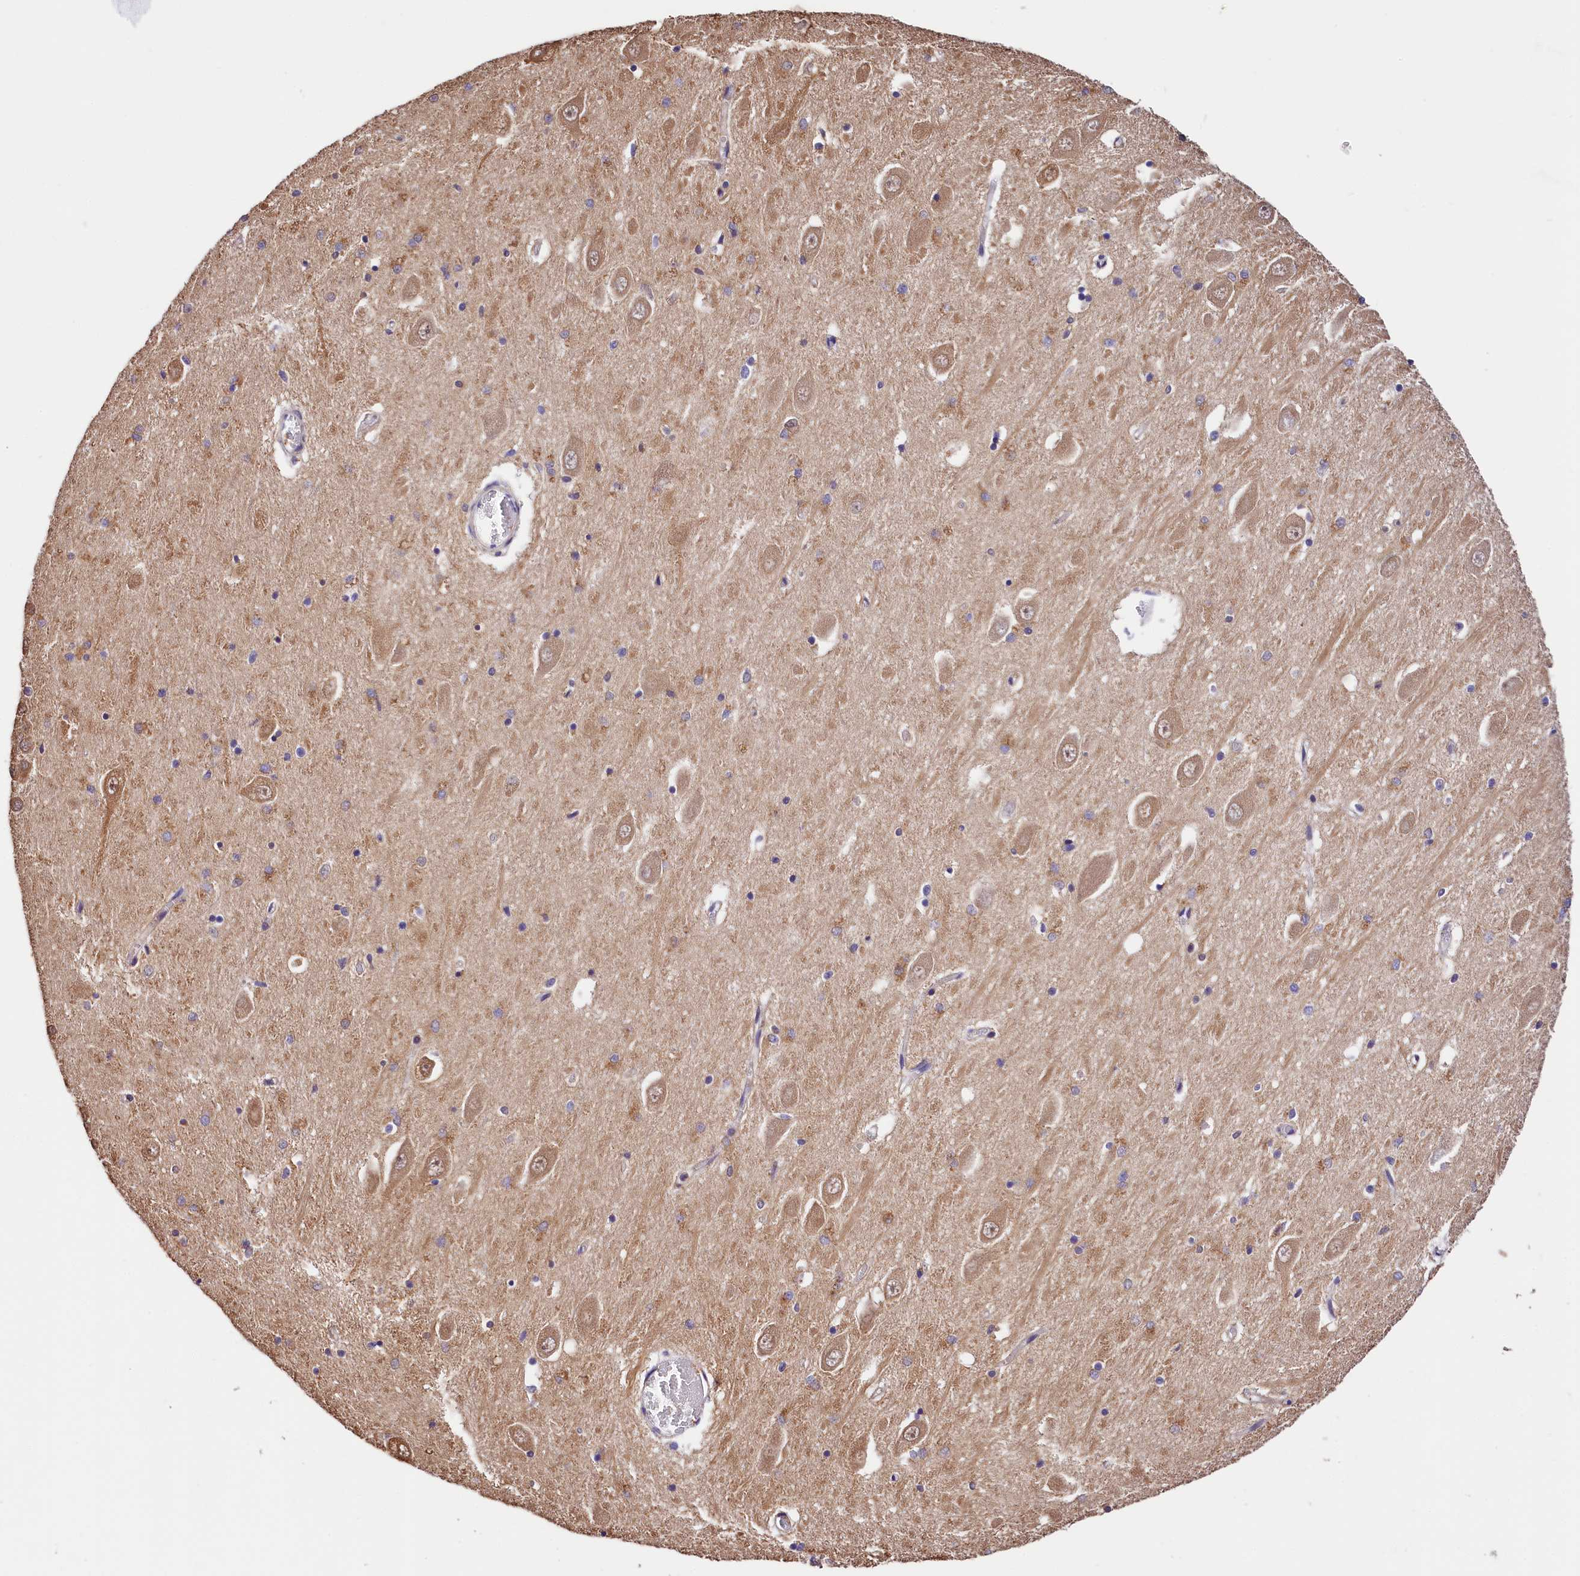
{"staining": {"intensity": "weak", "quantity": "<25%", "location": "cytoplasmic/membranous"}, "tissue": "hippocampus", "cell_type": "Glial cells", "image_type": "normal", "snomed": [{"axis": "morphology", "description": "Normal tissue, NOS"}, {"axis": "topography", "description": "Hippocampus"}], "caption": "High magnification brightfield microscopy of unremarkable hippocampus stained with DAB (brown) and counterstained with hematoxylin (blue): glial cells show no significant staining. Brightfield microscopy of immunohistochemistry (IHC) stained with DAB (3,3'-diaminobenzidine) (brown) and hematoxylin (blue), captured at high magnification.", "gene": "KPTN", "patient": {"sex": "male", "age": 70}}